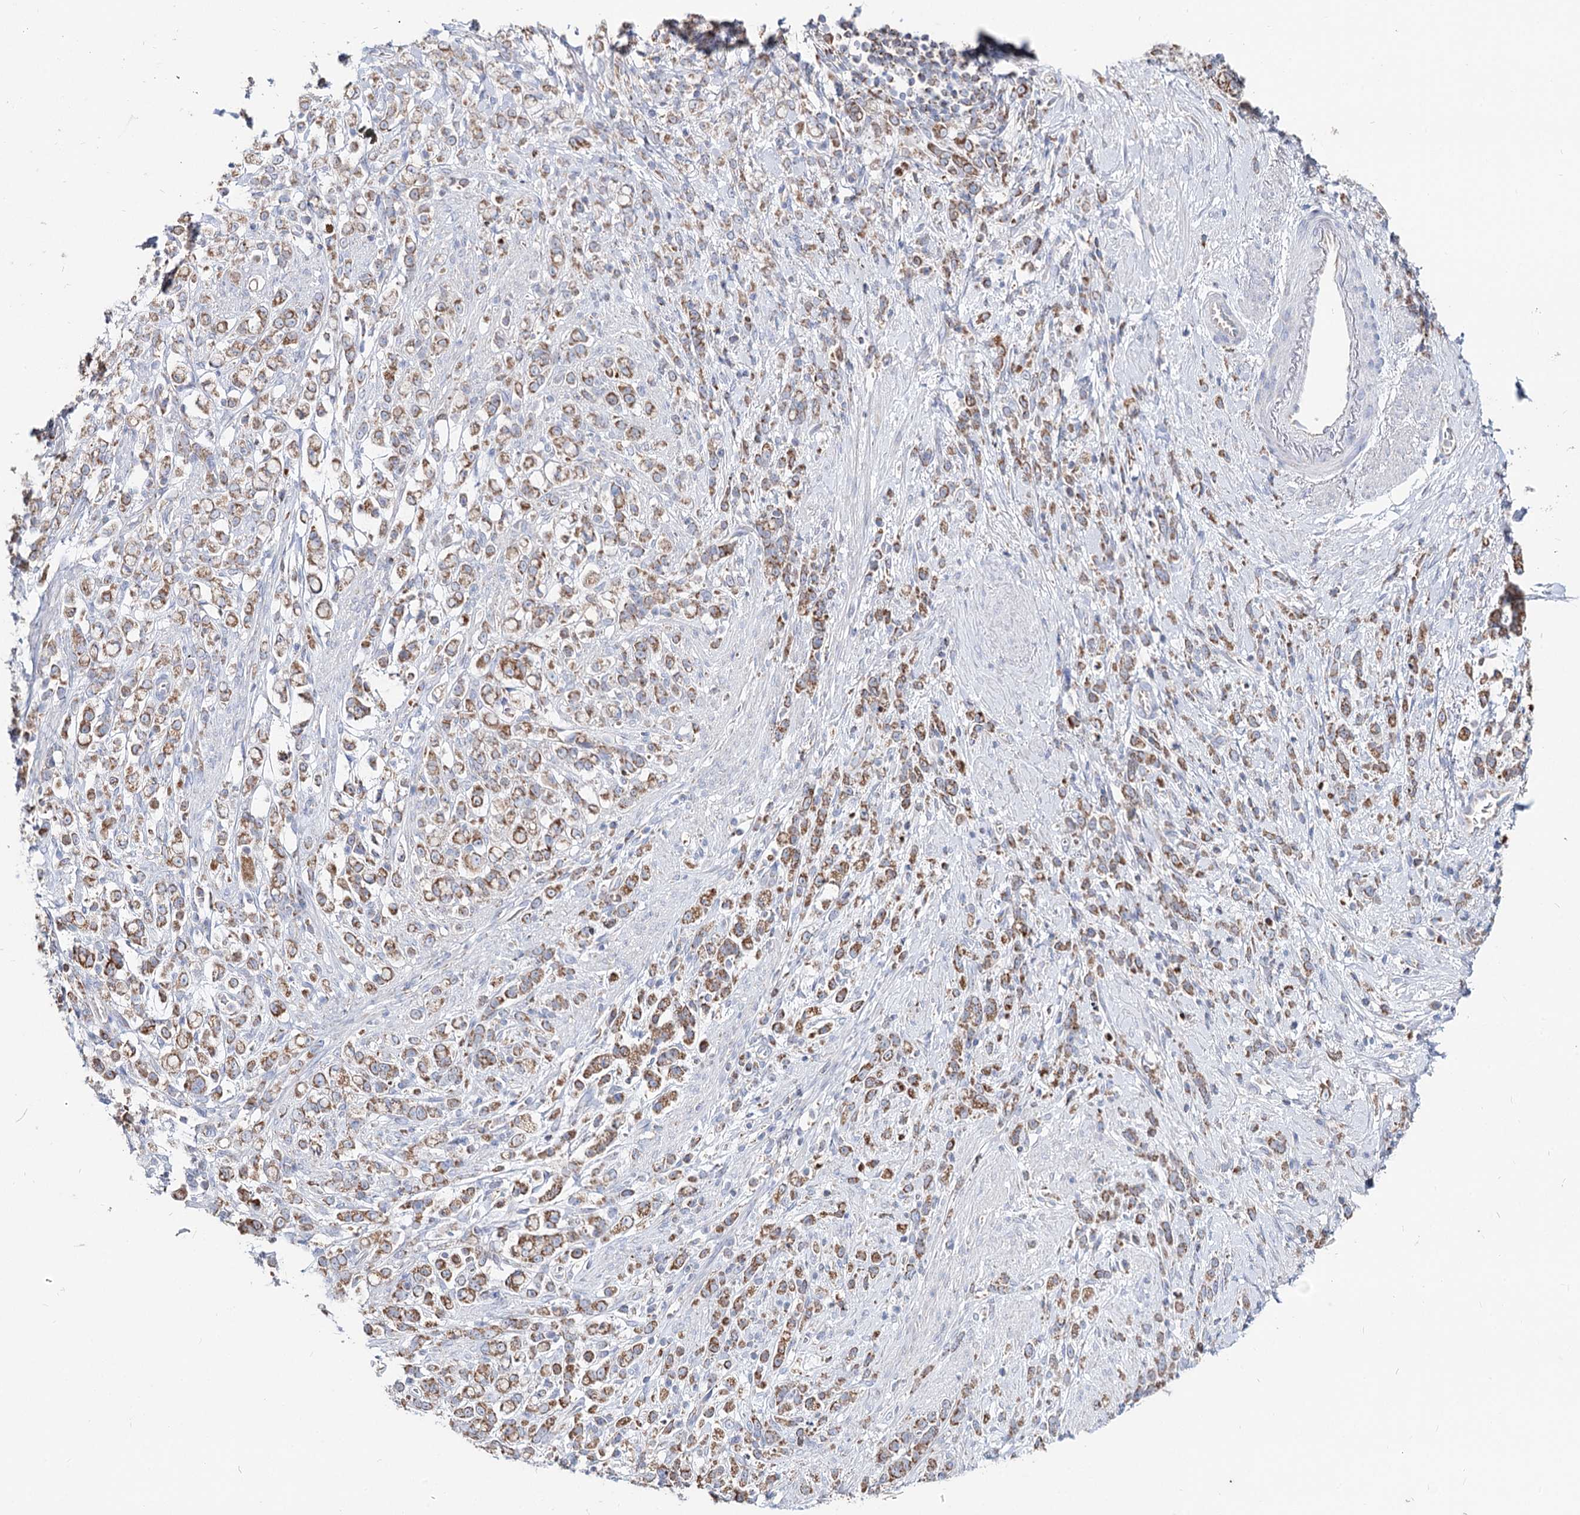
{"staining": {"intensity": "moderate", "quantity": ">75%", "location": "cytoplasmic/membranous"}, "tissue": "stomach cancer", "cell_type": "Tumor cells", "image_type": "cancer", "snomed": [{"axis": "morphology", "description": "Adenocarcinoma, NOS"}, {"axis": "topography", "description": "Stomach"}], "caption": "Protein staining of stomach cancer (adenocarcinoma) tissue exhibits moderate cytoplasmic/membranous positivity in approximately >75% of tumor cells.", "gene": "MCCC2", "patient": {"sex": "female", "age": 60}}